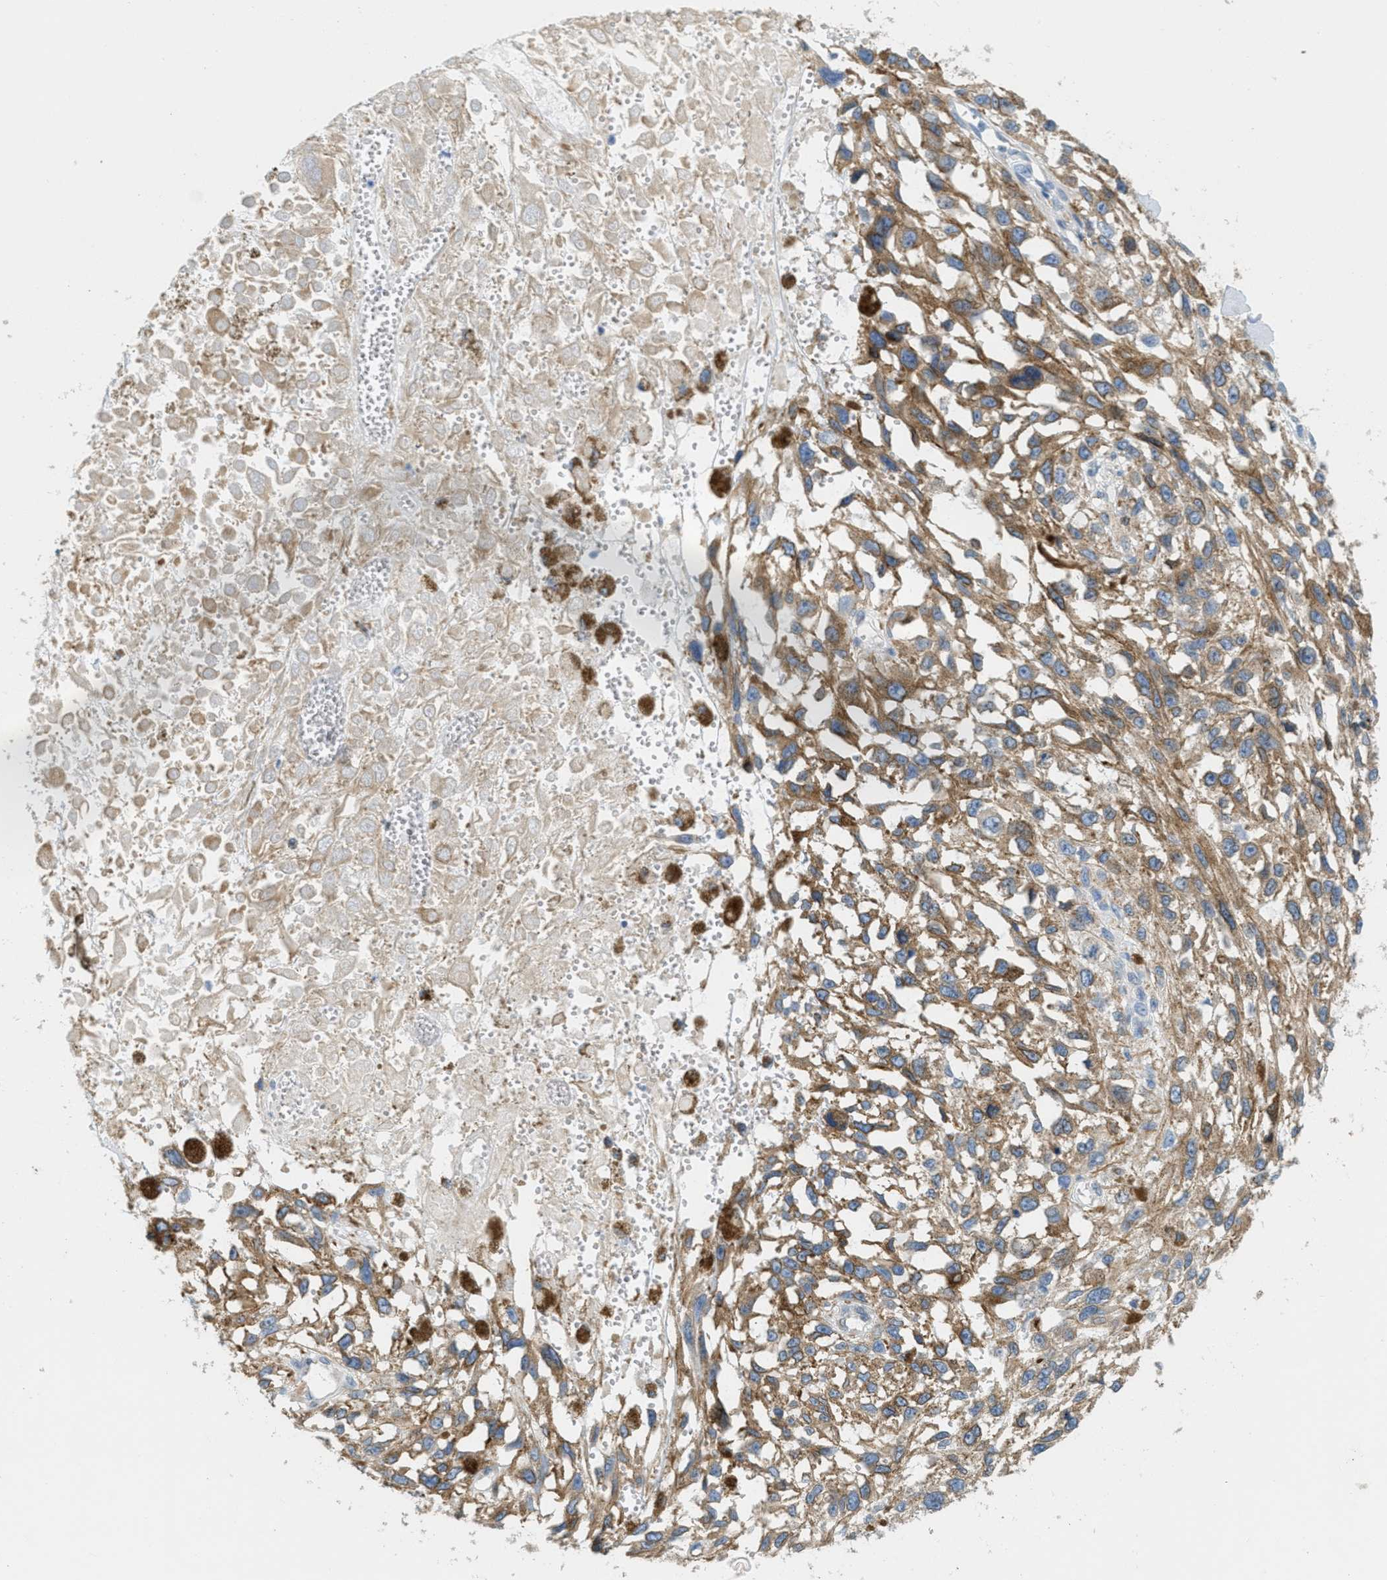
{"staining": {"intensity": "moderate", "quantity": ">75%", "location": "cytoplasmic/membranous"}, "tissue": "melanoma", "cell_type": "Tumor cells", "image_type": "cancer", "snomed": [{"axis": "morphology", "description": "Malignant melanoma, Metastatic site"}, {"axis": "topography", "description": "Lymph node"}], "caption": "Malignant melanoma (metastatic site) was stained to show a protein in brown. There is medium levels of moderate cytoplasmic/membranous expression in approximately >75% of tumor cells. (DAB IHC, brown staining for protein, blue staining for nuclei).", "gene": "TEX264", "patient": {"sex": "male", "age": 59}}